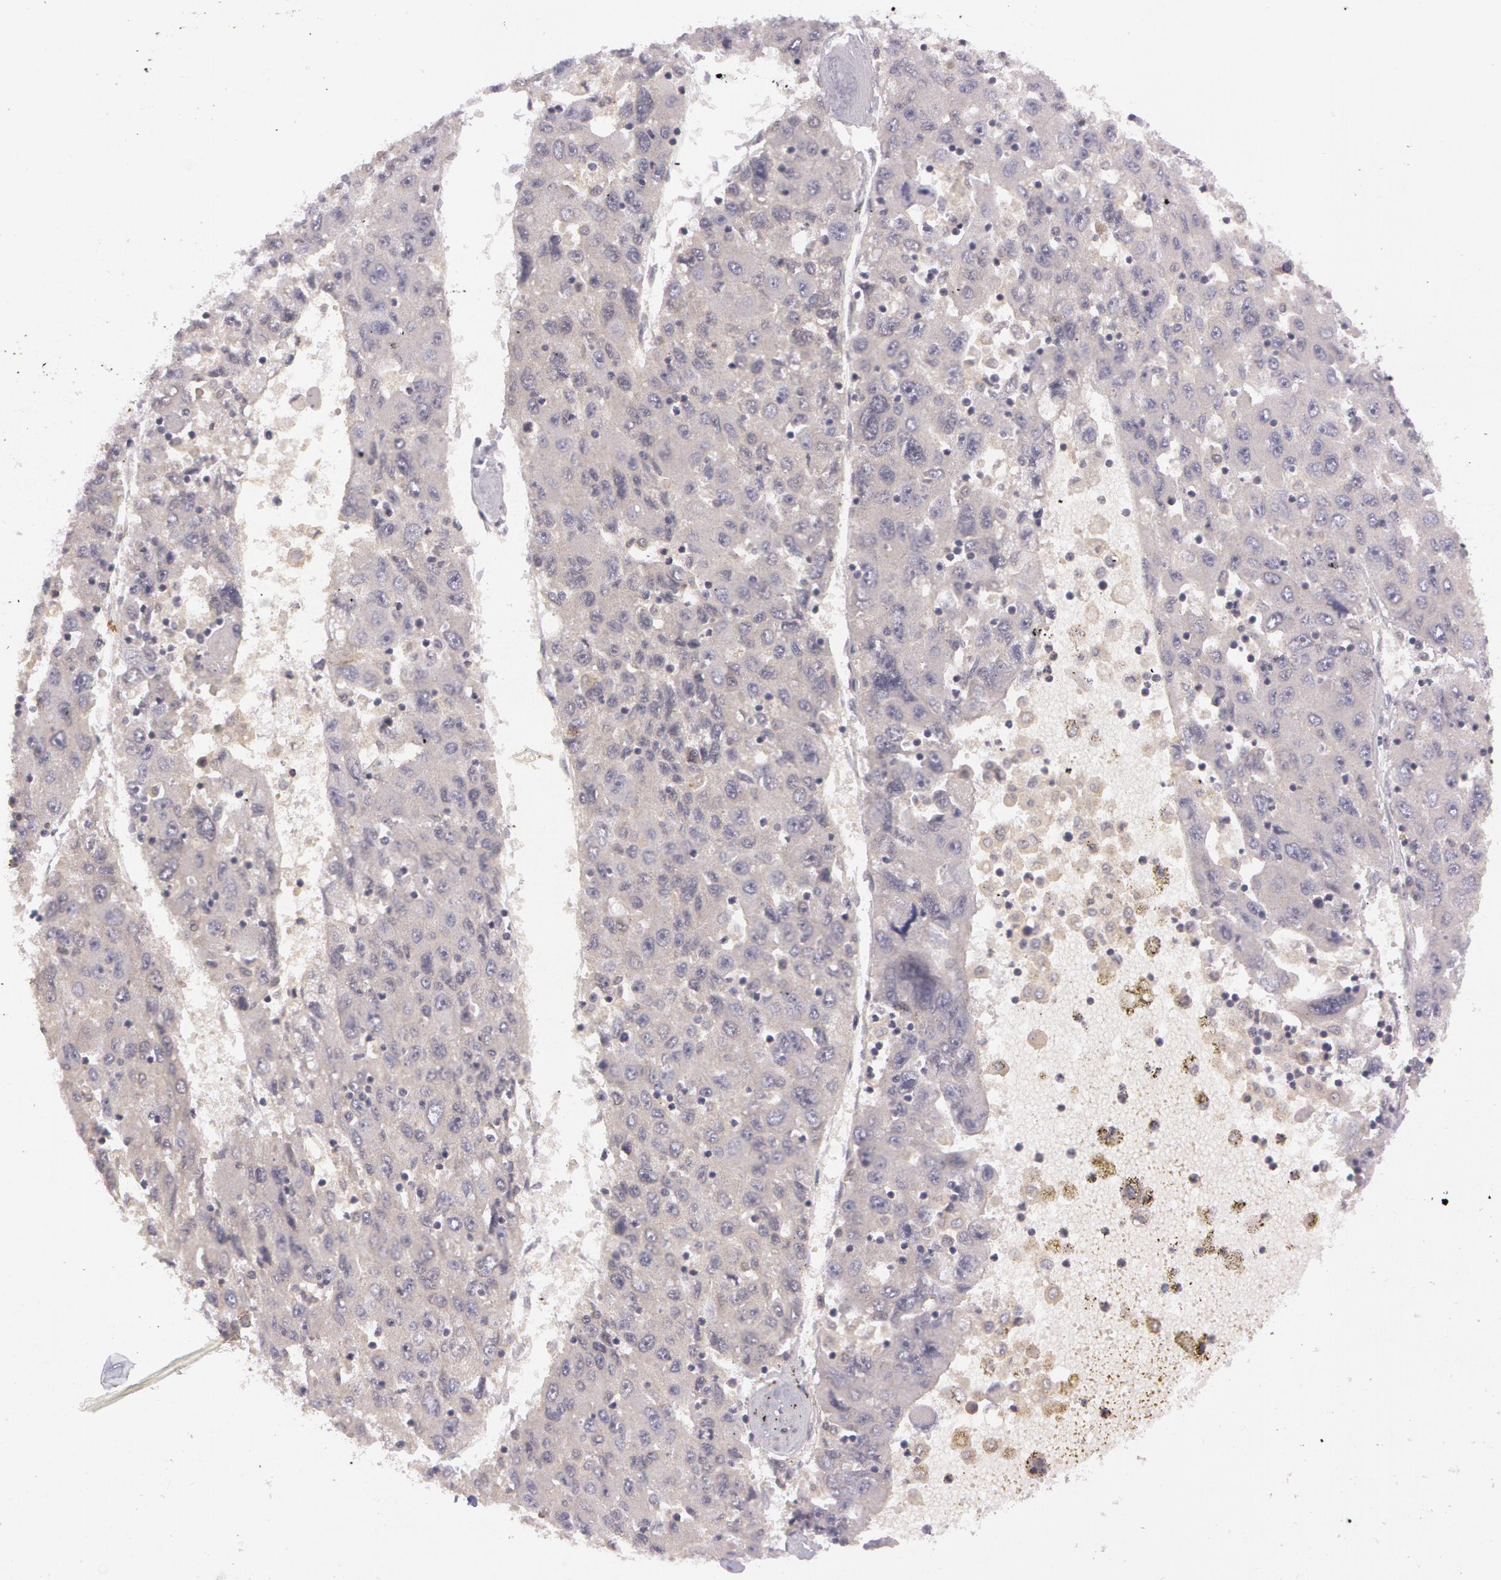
{"staining": {"intensity": "weak", "quantity": ">75%", "location": "cytoplasmic/membranous"}, "tissue": "liver cancer", "cell_type": "Tumor cells", "image_type": "cancer", "snomed": [{"axis": "morphology", "description": "Carcinoma, Hepatocellular, NOS"}, {"axis": "topography", "description": "Liver"}], "caption": "Human liver cancer stained for a protein (brown) shows weak cytoplasmic/membranous positive staining in approximately >75% of tumor cells.", "gene": "MXRA5", "patient": {"sex": "male", "age": 49}}